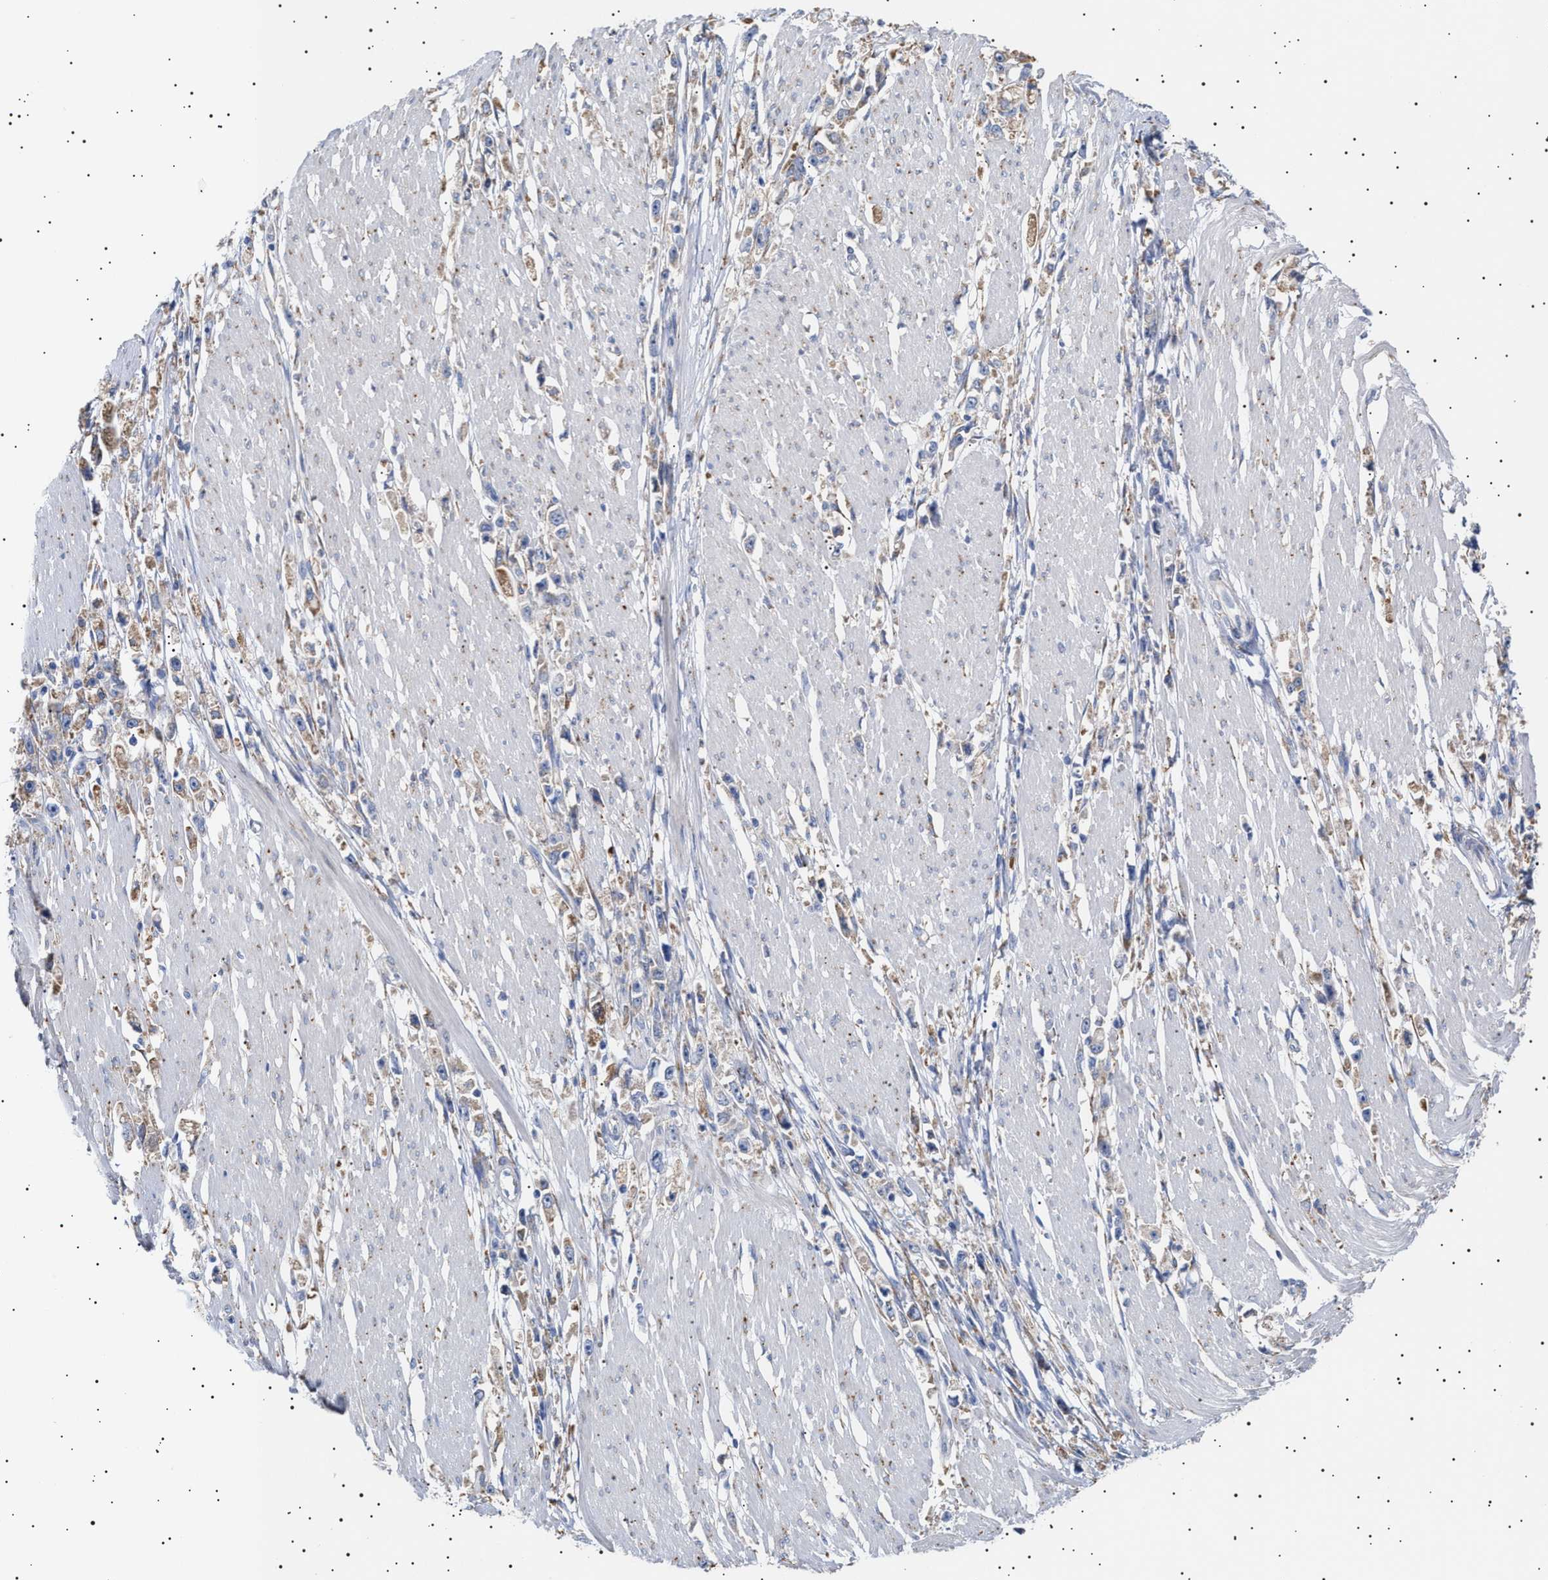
{"staining": {"intensity": "weak", "quantity": "25%-75%", "location": "cytoplasmic/membranous"}, "tissue": "stomach cancer", "cell_type": "Tumor cells", "image_type": "cancer", "snomed": [{"axis": "morphology", "description": "Adenocarcinoma, NOS"}, {"axis": "topography", "description": "Stomach"}], "caption": "IHC of human stomach cancer (adenocarcinoma) displays low levels of weak cytoplasmic/membranous expression in approximately 25%-75% of tumor cells.", "gene": "ERCC6L2", "patient": {"sex": "female", "age": 59}}